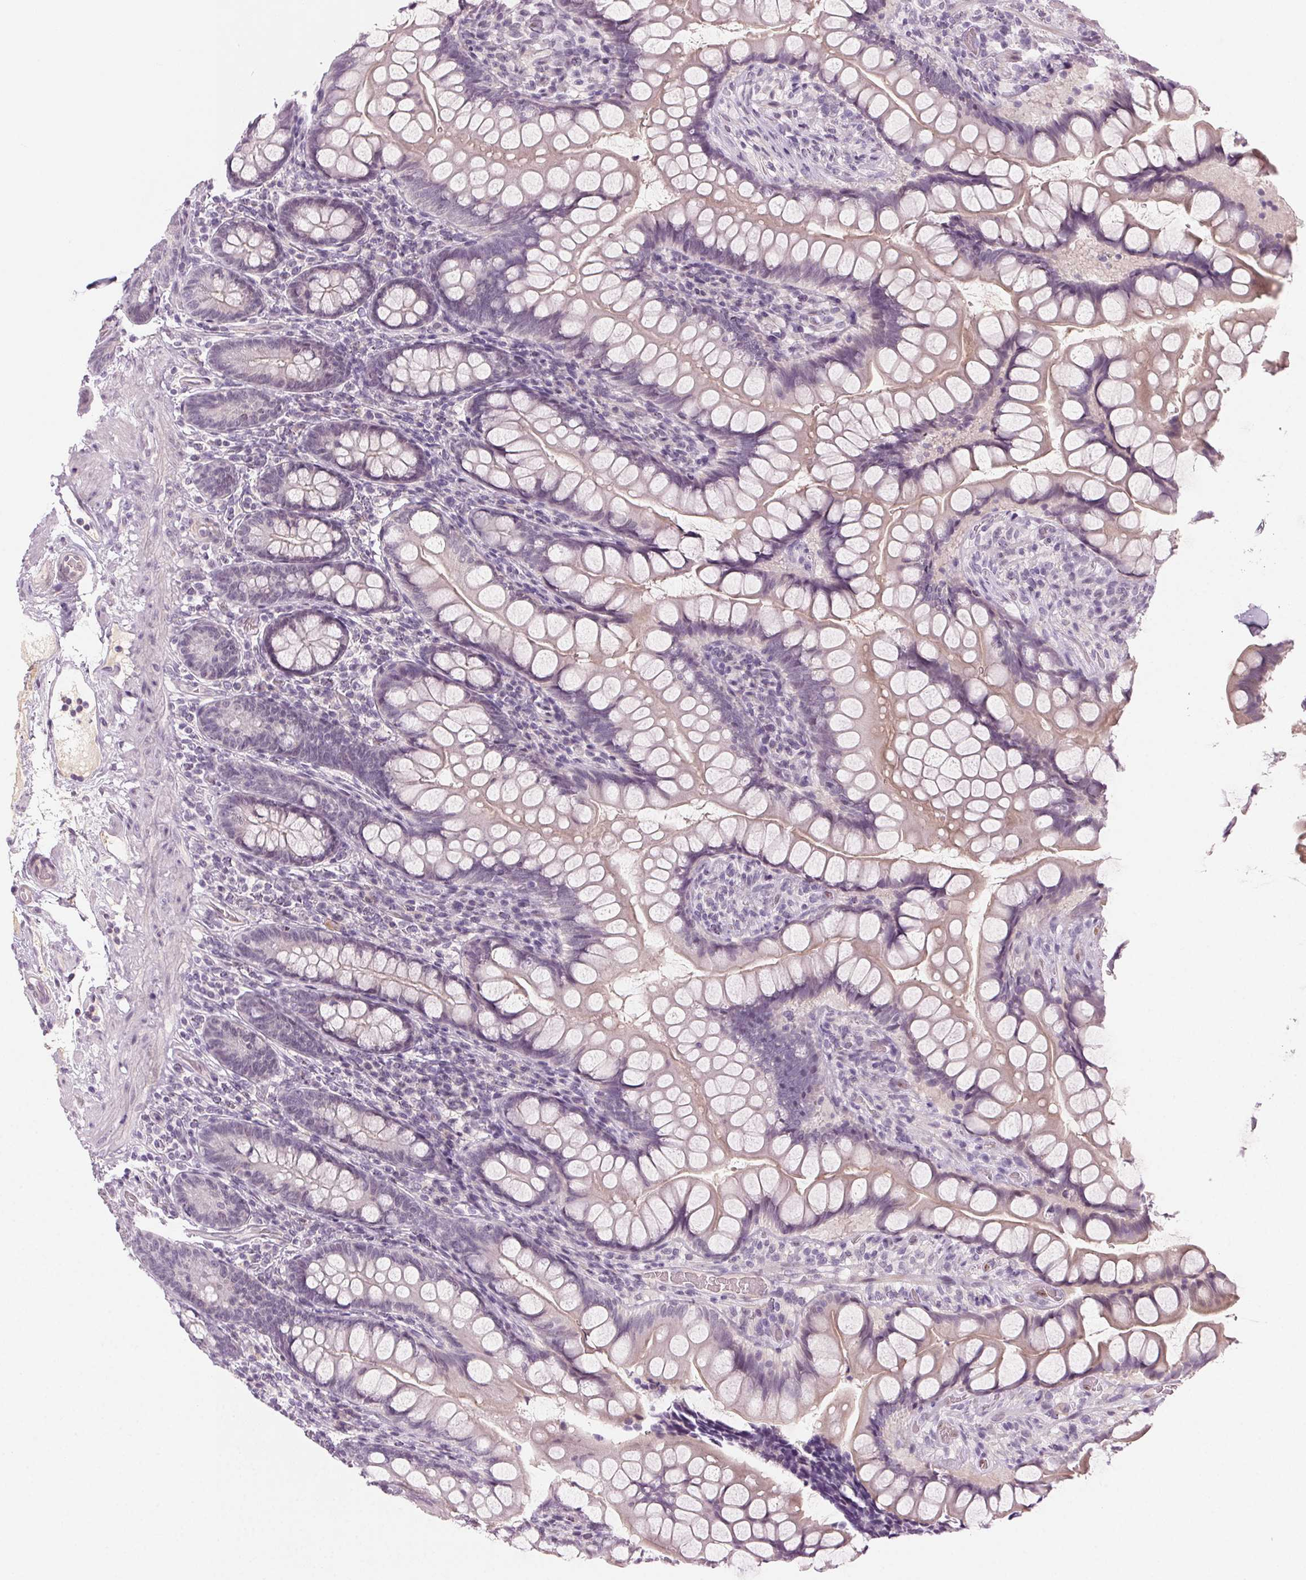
{"staining": {"intensity": "negative", "quantity": "none", "location": "none"}, "tissue": "small intestine", "cell_type": "Glandular cells", "image_type": "normal", "snomed": [{"axis": "morphology", "description": "Normal tissue, NOS"}, {"axis": "topography", "description": "Small intestine"}], "caption": "This micrograph is of unremarkable small intestine stained with immunohistochemistry (IHC) to label a protein in brown with the nuclei are counter-stained blue. There is no staining in glandular cells.", "gene": "HSF5", "patient": {"sex": "male", "age": 70}}